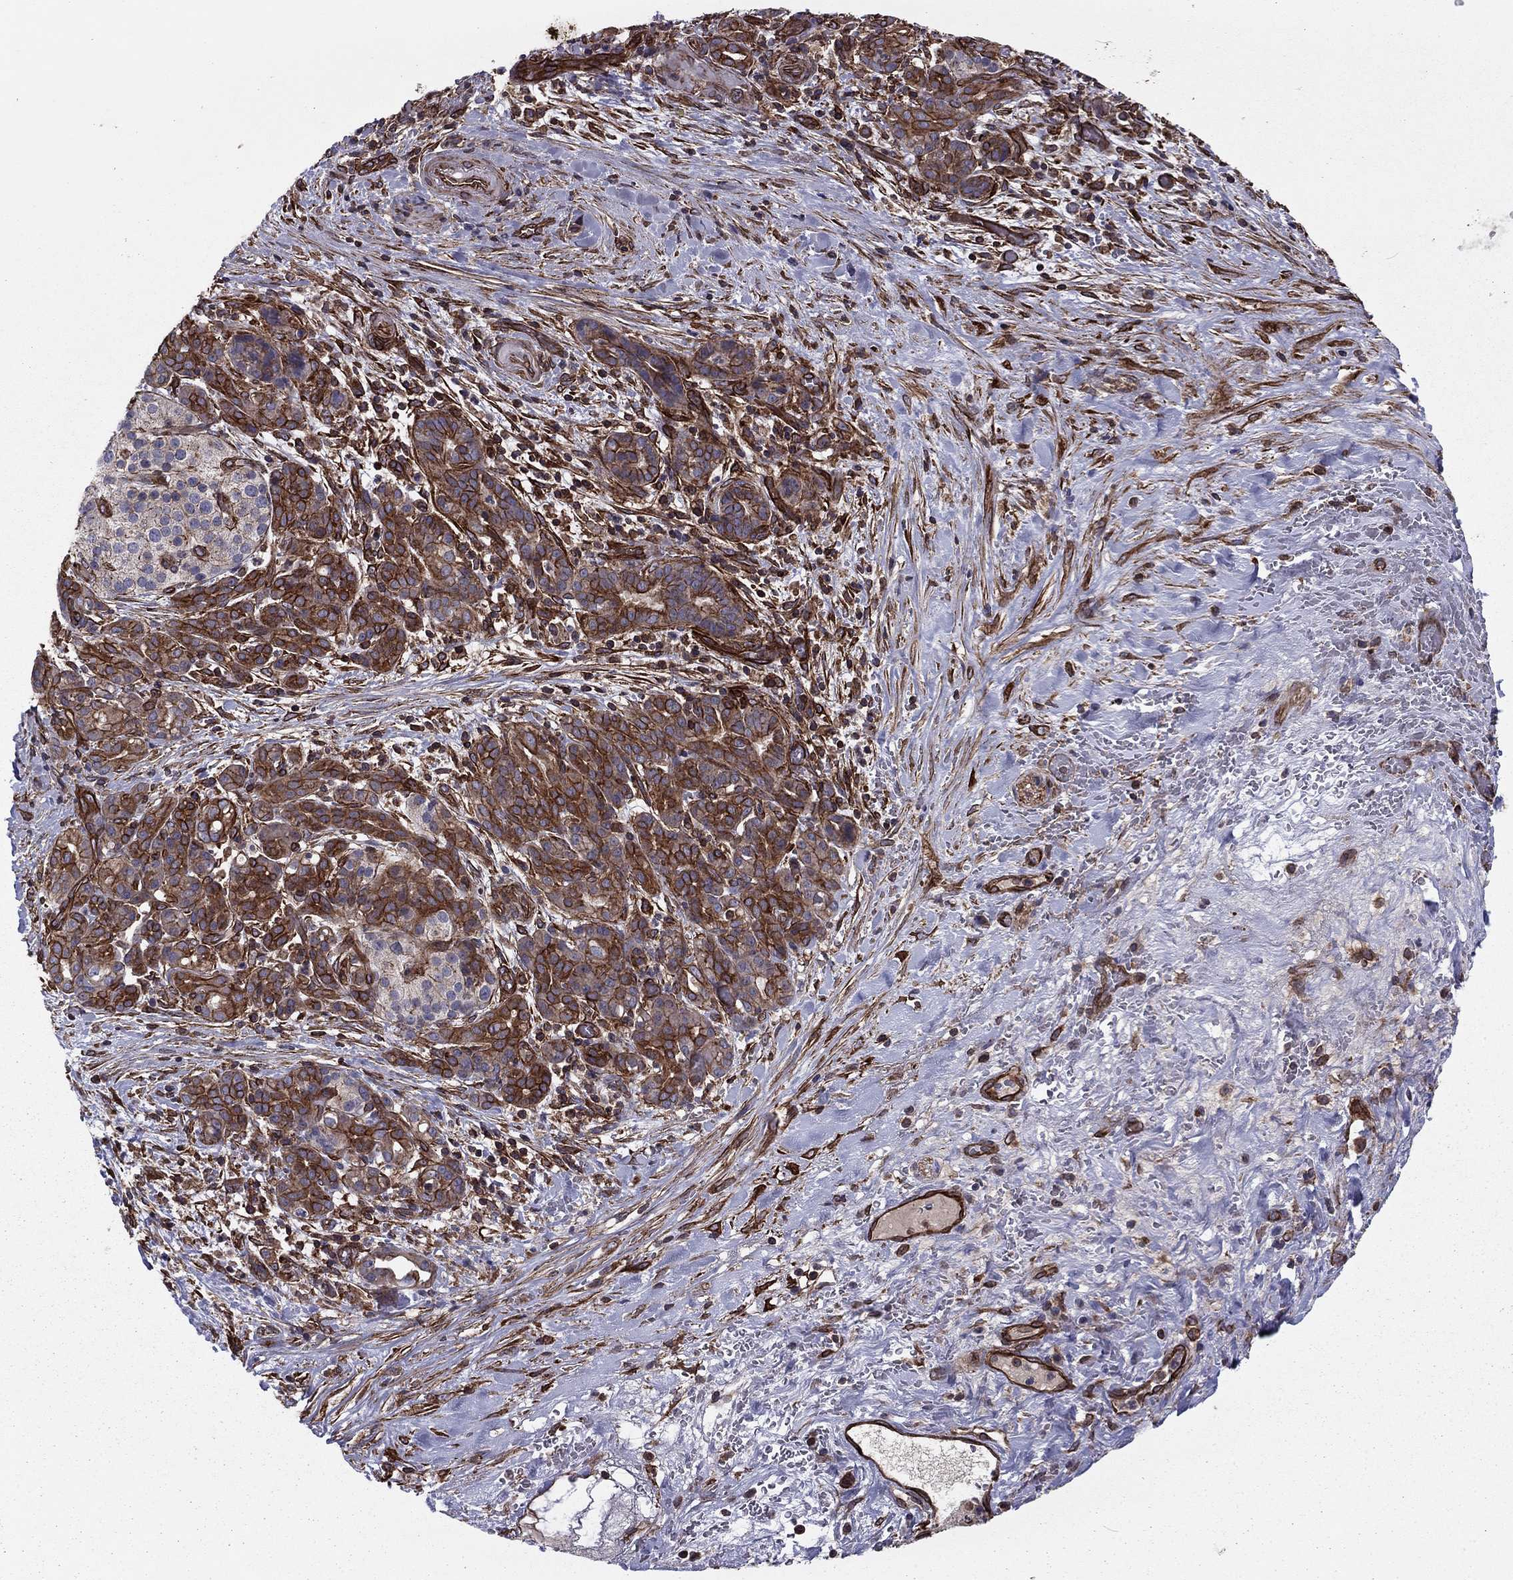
{"staining": {"intensity": "strong", "quantity": ">75%", "location": "cytoplasmic/membranous"}, "tissue": "pancreatic cancer", "cell_type": "Tumor cells", "image_type": "cancer", "snomed": [{"axis": "morphology", "description": "Adenocarcinoma, NOS"}, {"axis": "topography", "description": "Pancreas"}], "caption": "The micrograph displays a brown stain indicating the presence of a protein in the cytoplasmic/membranous of tumor cells in pancreatic adenocarcinoma. (IHC, brightfield microscopy, high magnification).", "gene": "SHMT1", "patient": {"sex": "male", "age": 44}}